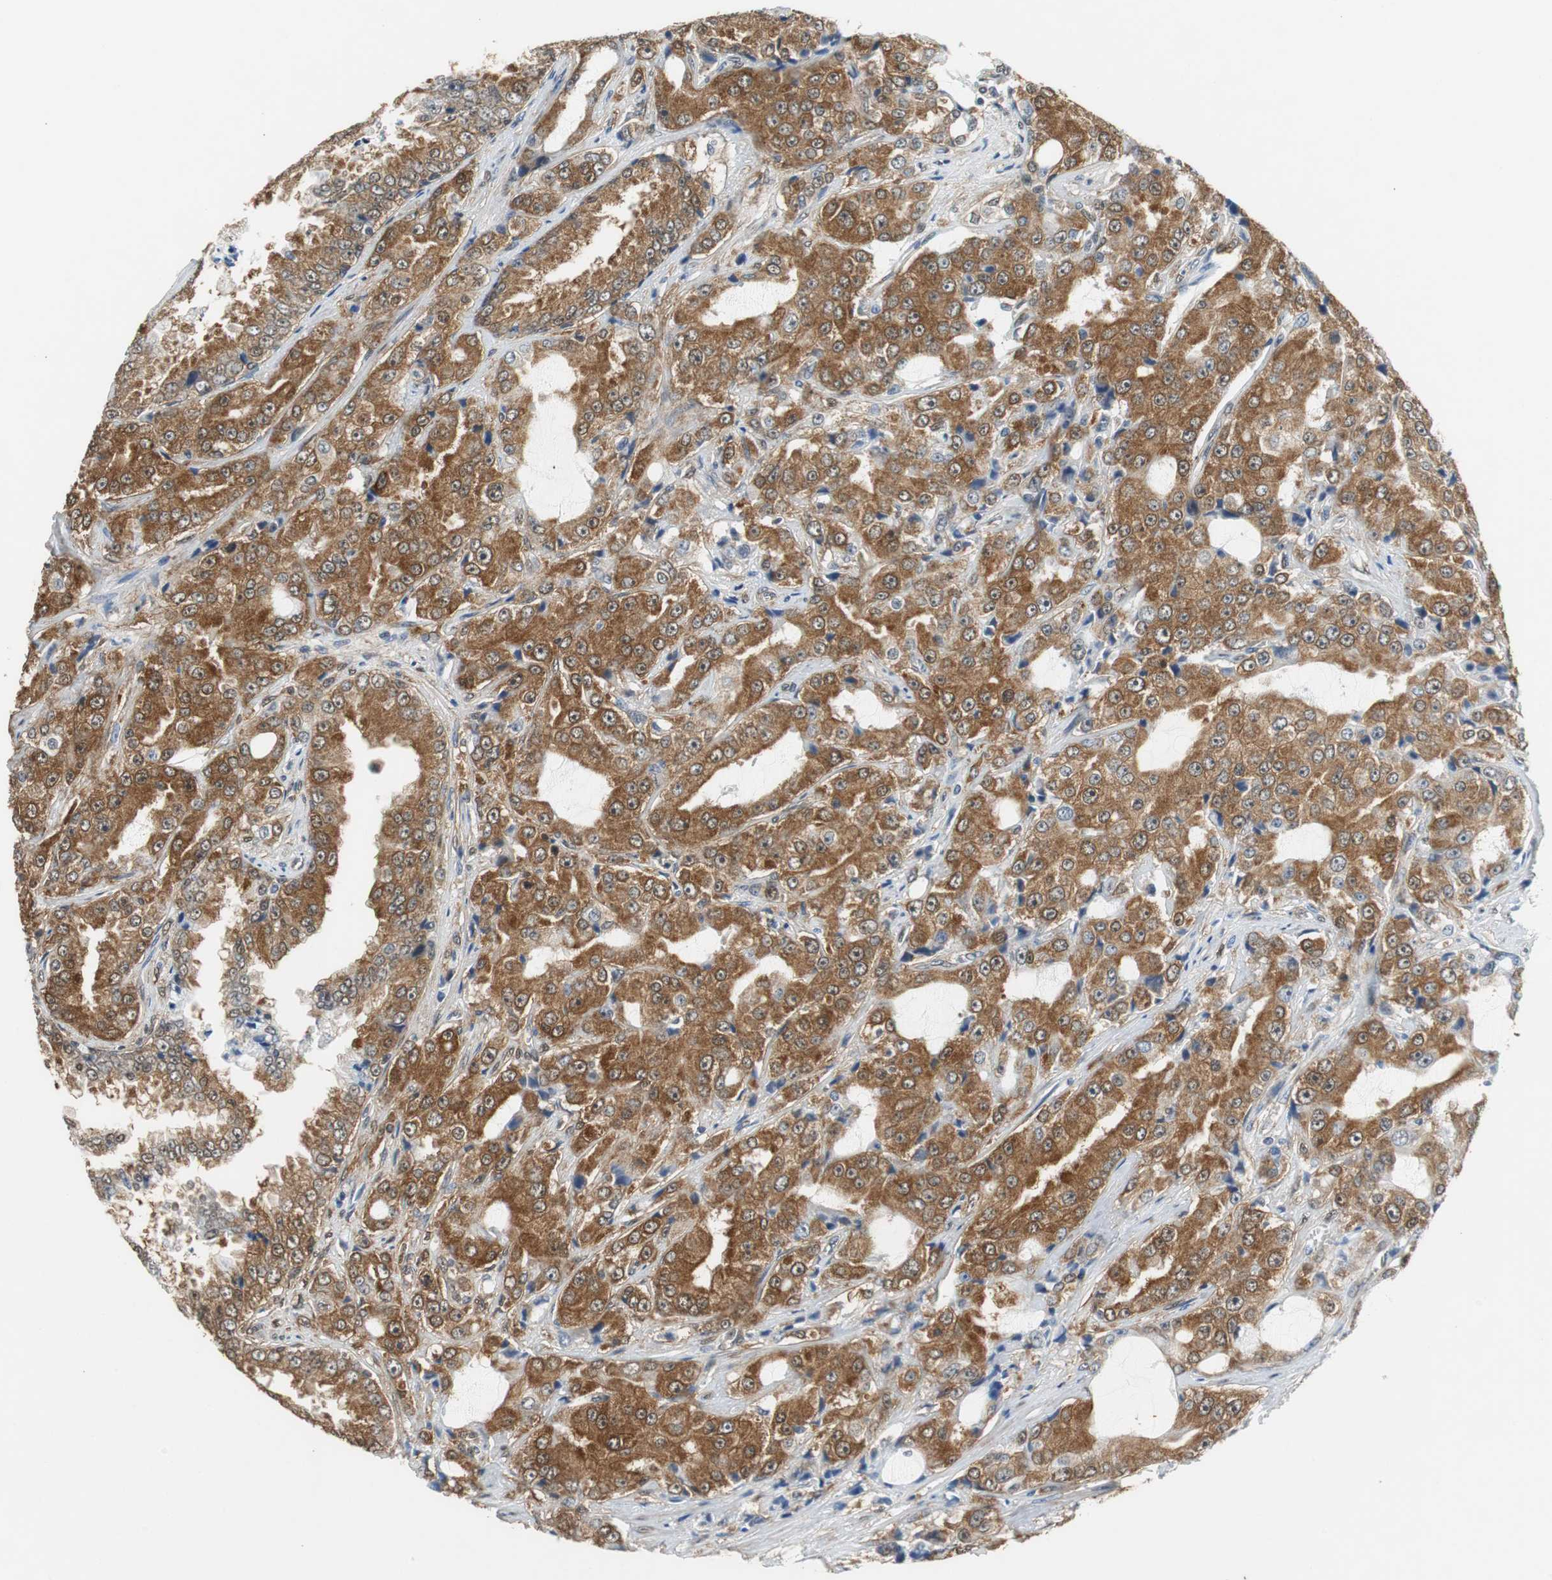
{"staining": {"intensity": "moderate", "quantity": ">75%", "location": "cytoplasmic/membranous"}, "tissue": "prostate cancer", "cell_type": "Tumor cells", "image_type": "cancer", "snomed": [{"axis": "morphology", "description": "Adenocarcinoma, High grade"}, {"axis": "topography", "description": "Prostate"}], "caption": "Human prostate cancer stained with a brown dye displays moderate cytoplasmic/membranous positive staining in approximately >75% of tumor cells.", "gene": "UBQLN2", "patient": {"sex": "male", "age": 73}}